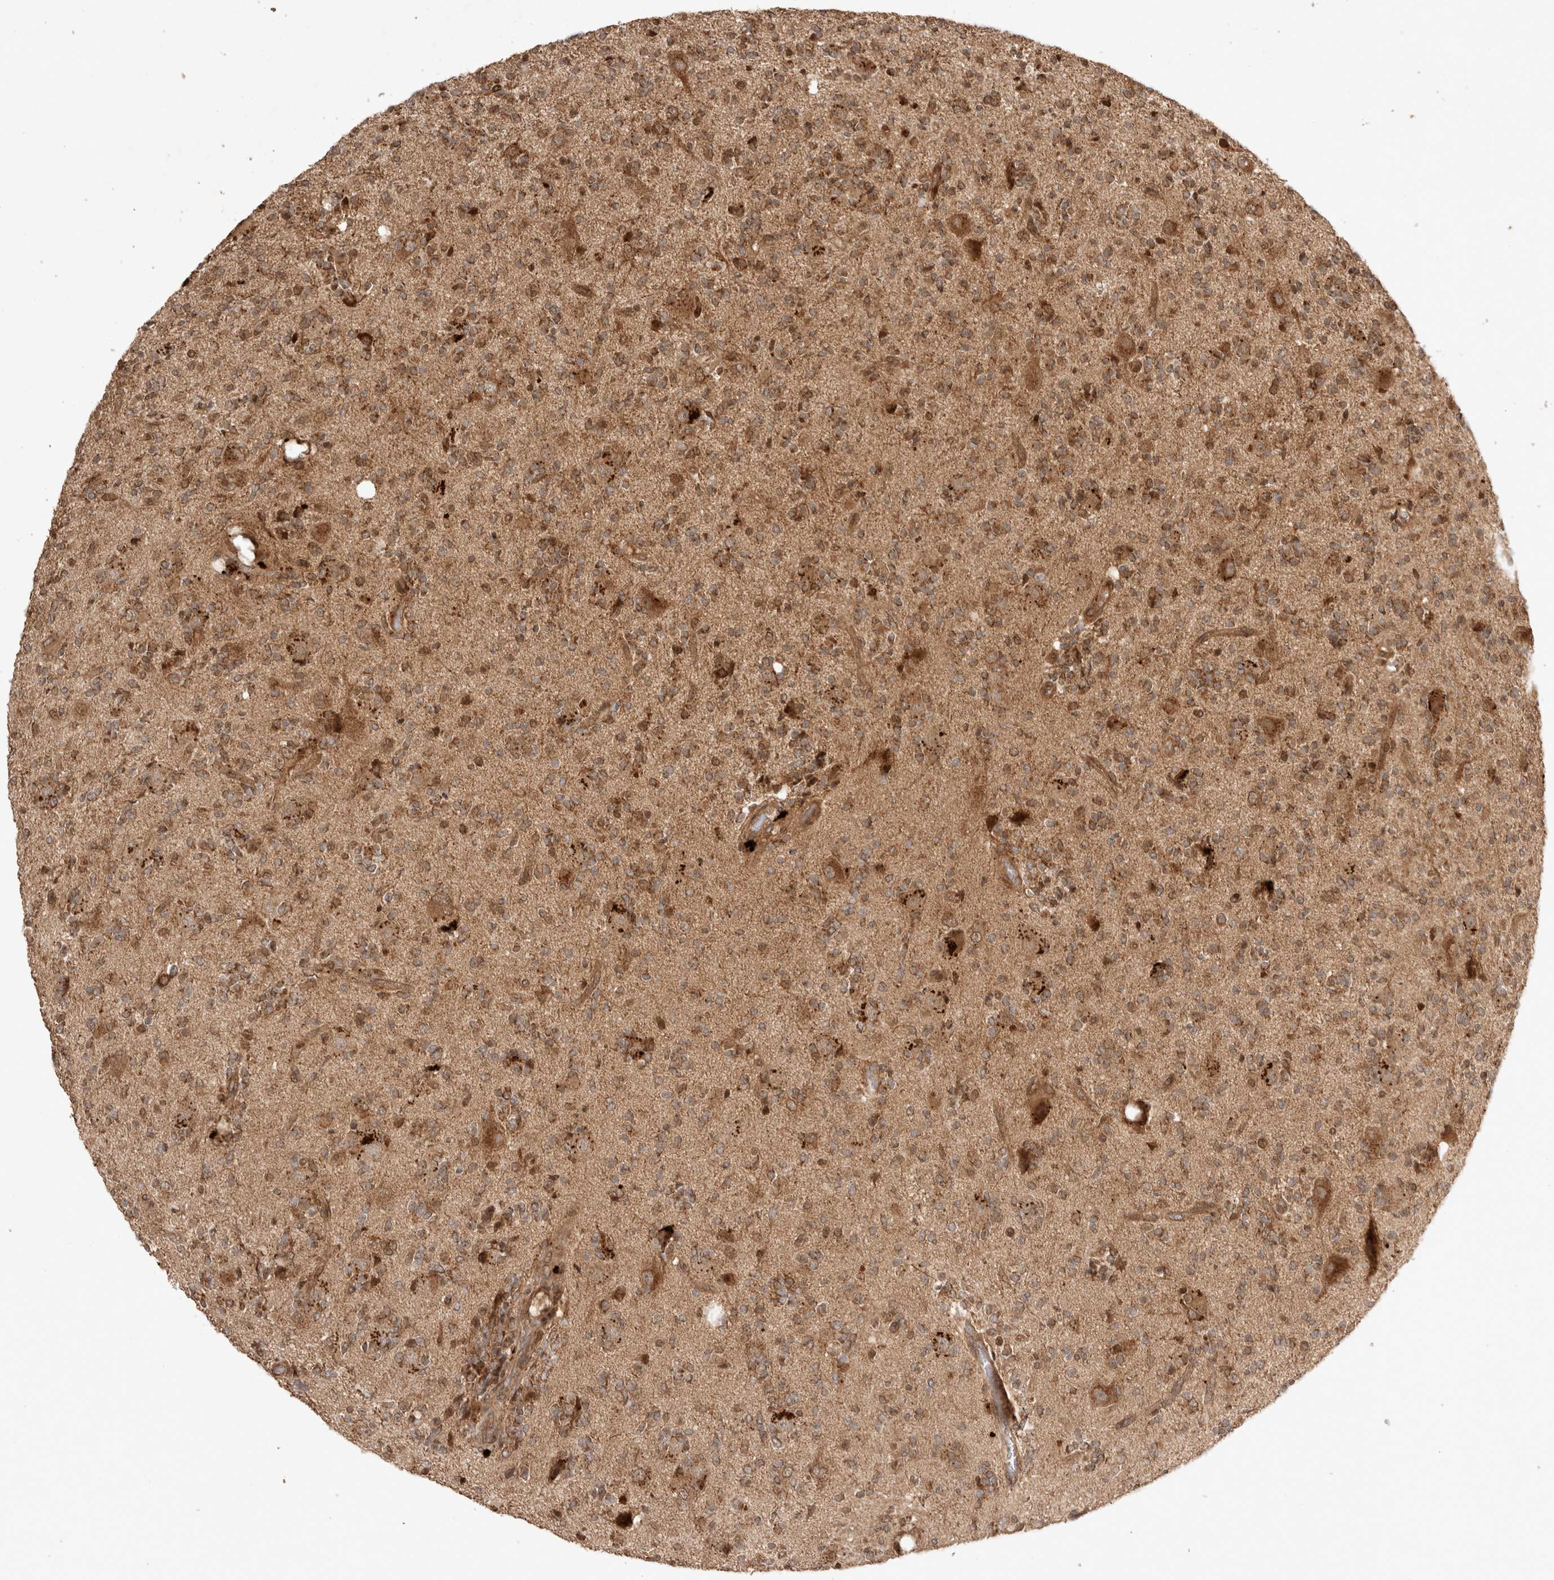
{"staining": {"intensity": "moderate", "quantity": ">75%", "location": "cytoplasmic/membranous"}, "tissue": "glioma", "cell_type": "Tumor cells", "image_type": "cancer", "snomed": [{"axis": "morphology", "description": "Glioma, malignant, High grade"}, {"axis": "topography", "description": "Brain"}], "caption": "Immunohistochemistry (DAB (3,3'-diaminobenzidine)) staining of malignant high-grade glioma exhibits moderate cytoplasmic/membranous protein expression in approximately >75% of tumor cells. (brown staining indicates protein expression, while blue staining denotes nuclei).", "gene": "FAM221A", "patient": {"sex": "male", "age": 34}}